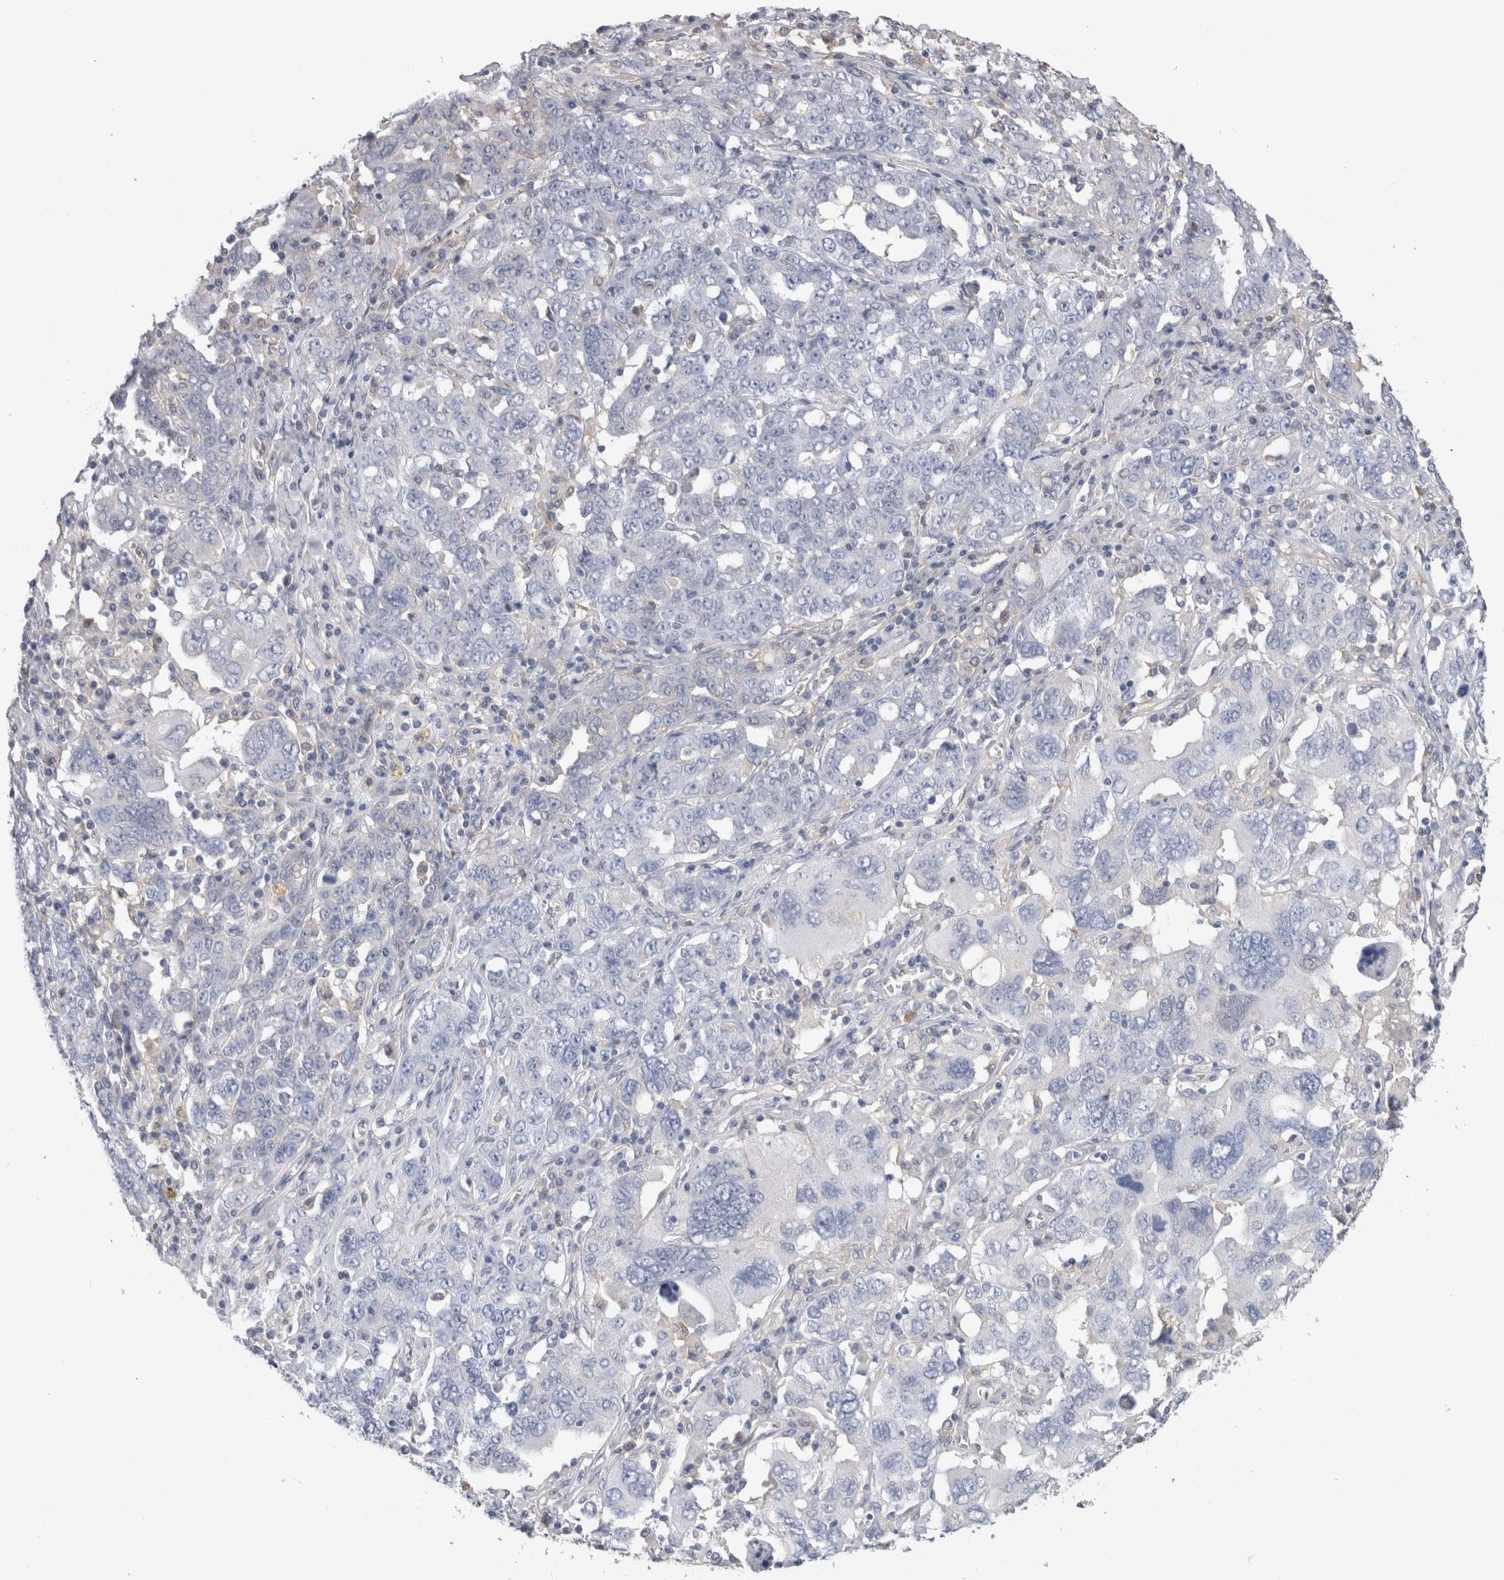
{"staining": {"intensity": "negative", "quantity": "none", "location": "none"}, "tissue": "ovarian cancer", "cell_type": "Tumor cells", "image_type": "cancer", "snomed": [{"axis": "morphology", "description": "Carcinoma, endometroid"}, {"axis": "topography", "description": "Ovary"}], "caption": "Immunohistochemical staining of human ovarian endometroid carcinoma exhibits no significant positivity in tumor cells.", "gene": "SCRN1", "patient": {"sex": "female", "age": 62}}